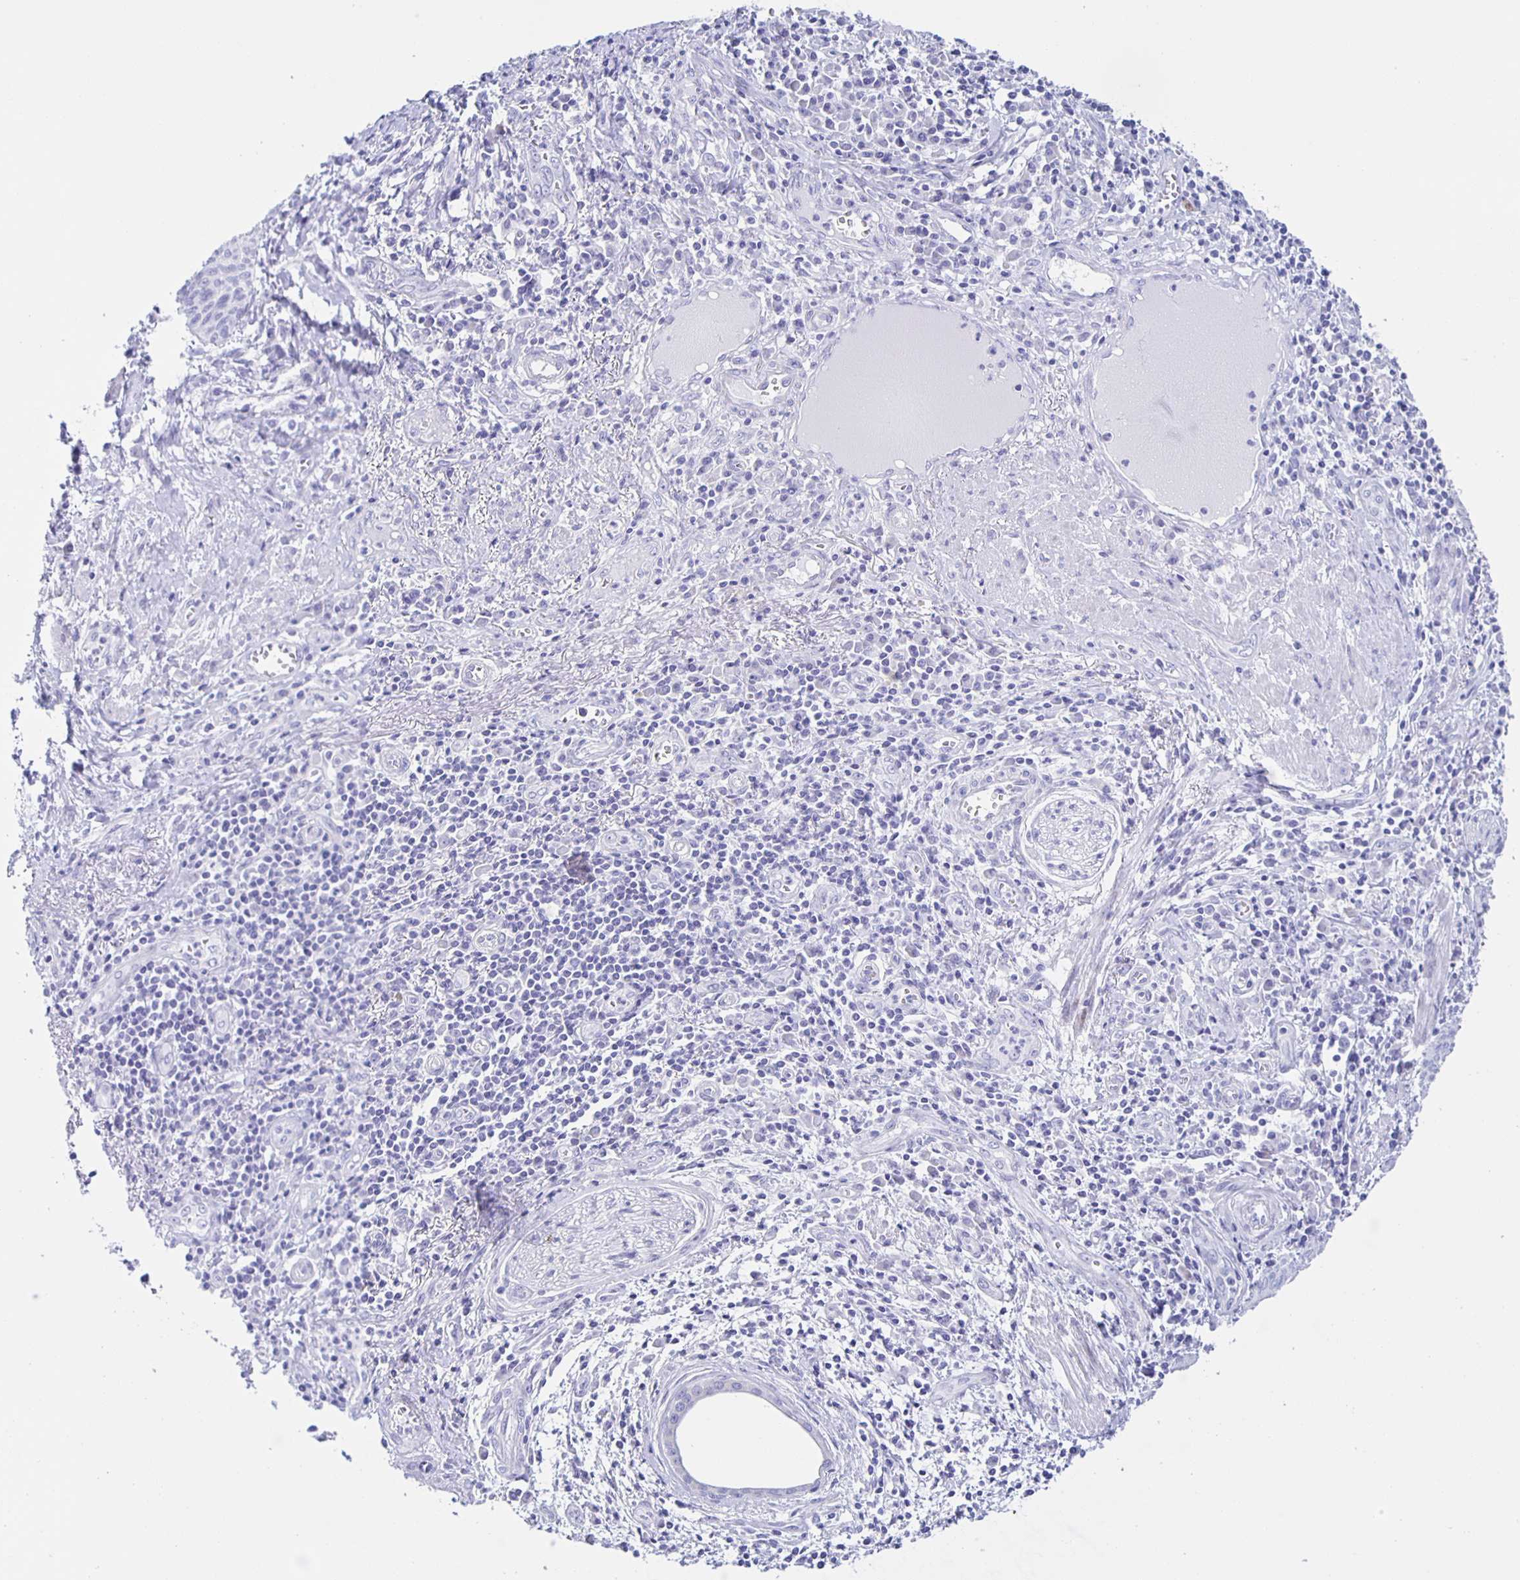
{"staining": {"intensity": "negative", "quantity": "none", "location": "none"}, "tissue": "lung cancer", "cell_type": "Tumor cells", "image_type": "cancer", "snomed": [{"axis": "morphology", "description": "Squamous cell carcinoma, NOS"}, {"axis": "topography", "description": "Lung"}], "caption": "An IHC micrograph of lung cancer is shown. There is no staining in tumor cells of lung cancer.", "gene": "AQP6", "patient": {"sex": "male", "age": 74}}